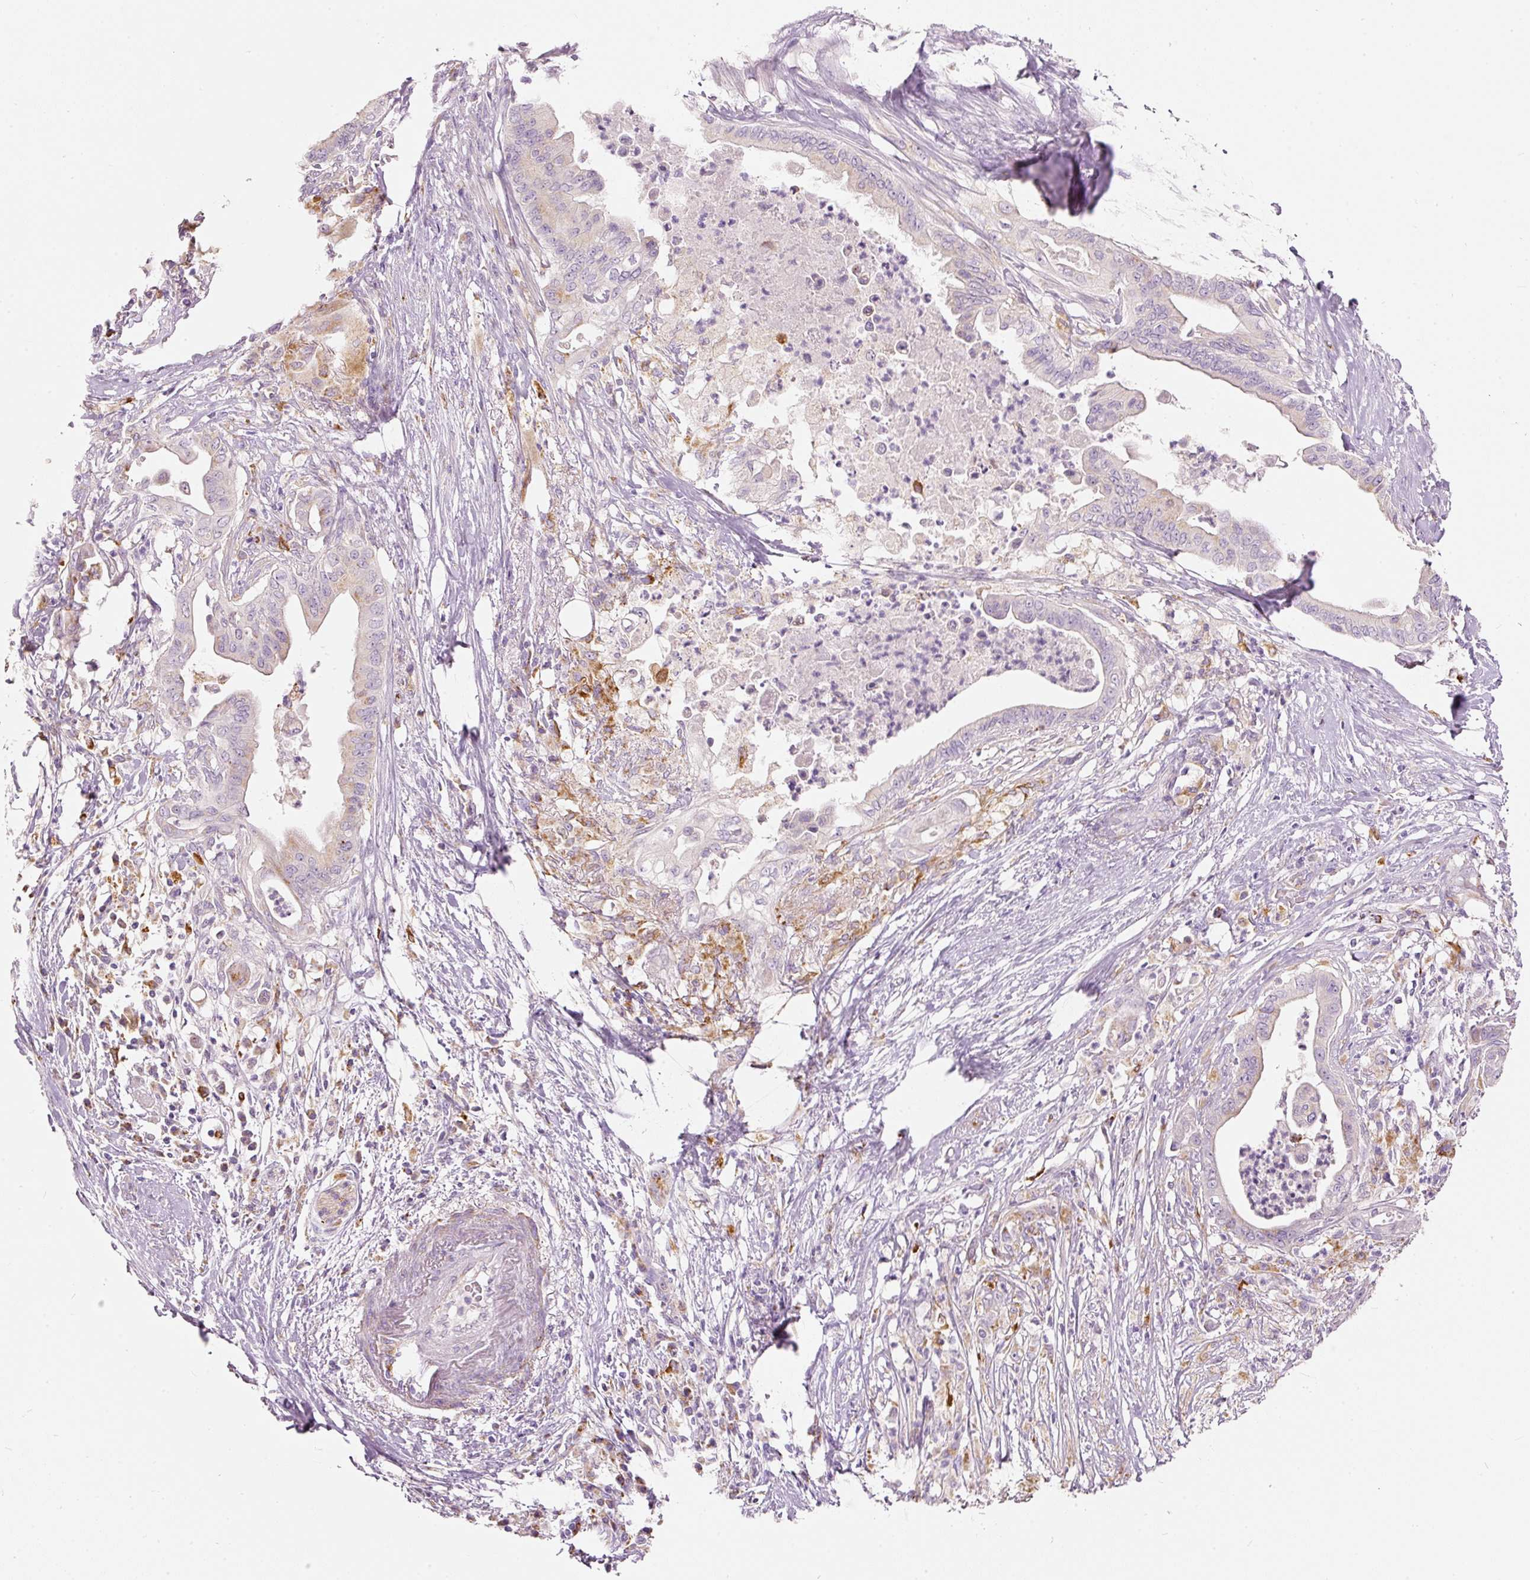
{"staining": {"intensity": "moderate", "quantity": "<25%", "location": "cytoplasmic/membranous"}, "tissue": "pancreatic cancer", "cell_type": "Tumor cells", "image_type": "cancer", "snomed": [{"axis": "morphology", "description": "Adenocarcinoma, NOS"}, {"axis": "topography", "description": "Pancreas"}], "caption": "Immunohistochemical staining of human pancreatic adenocarcinoma displays low levels of moderate cytoplasmic/membranous protein positivity in about <25% of tumor cells.", "gene": "MTHFD2", "patient": {"sex": "male", "age": 58}}